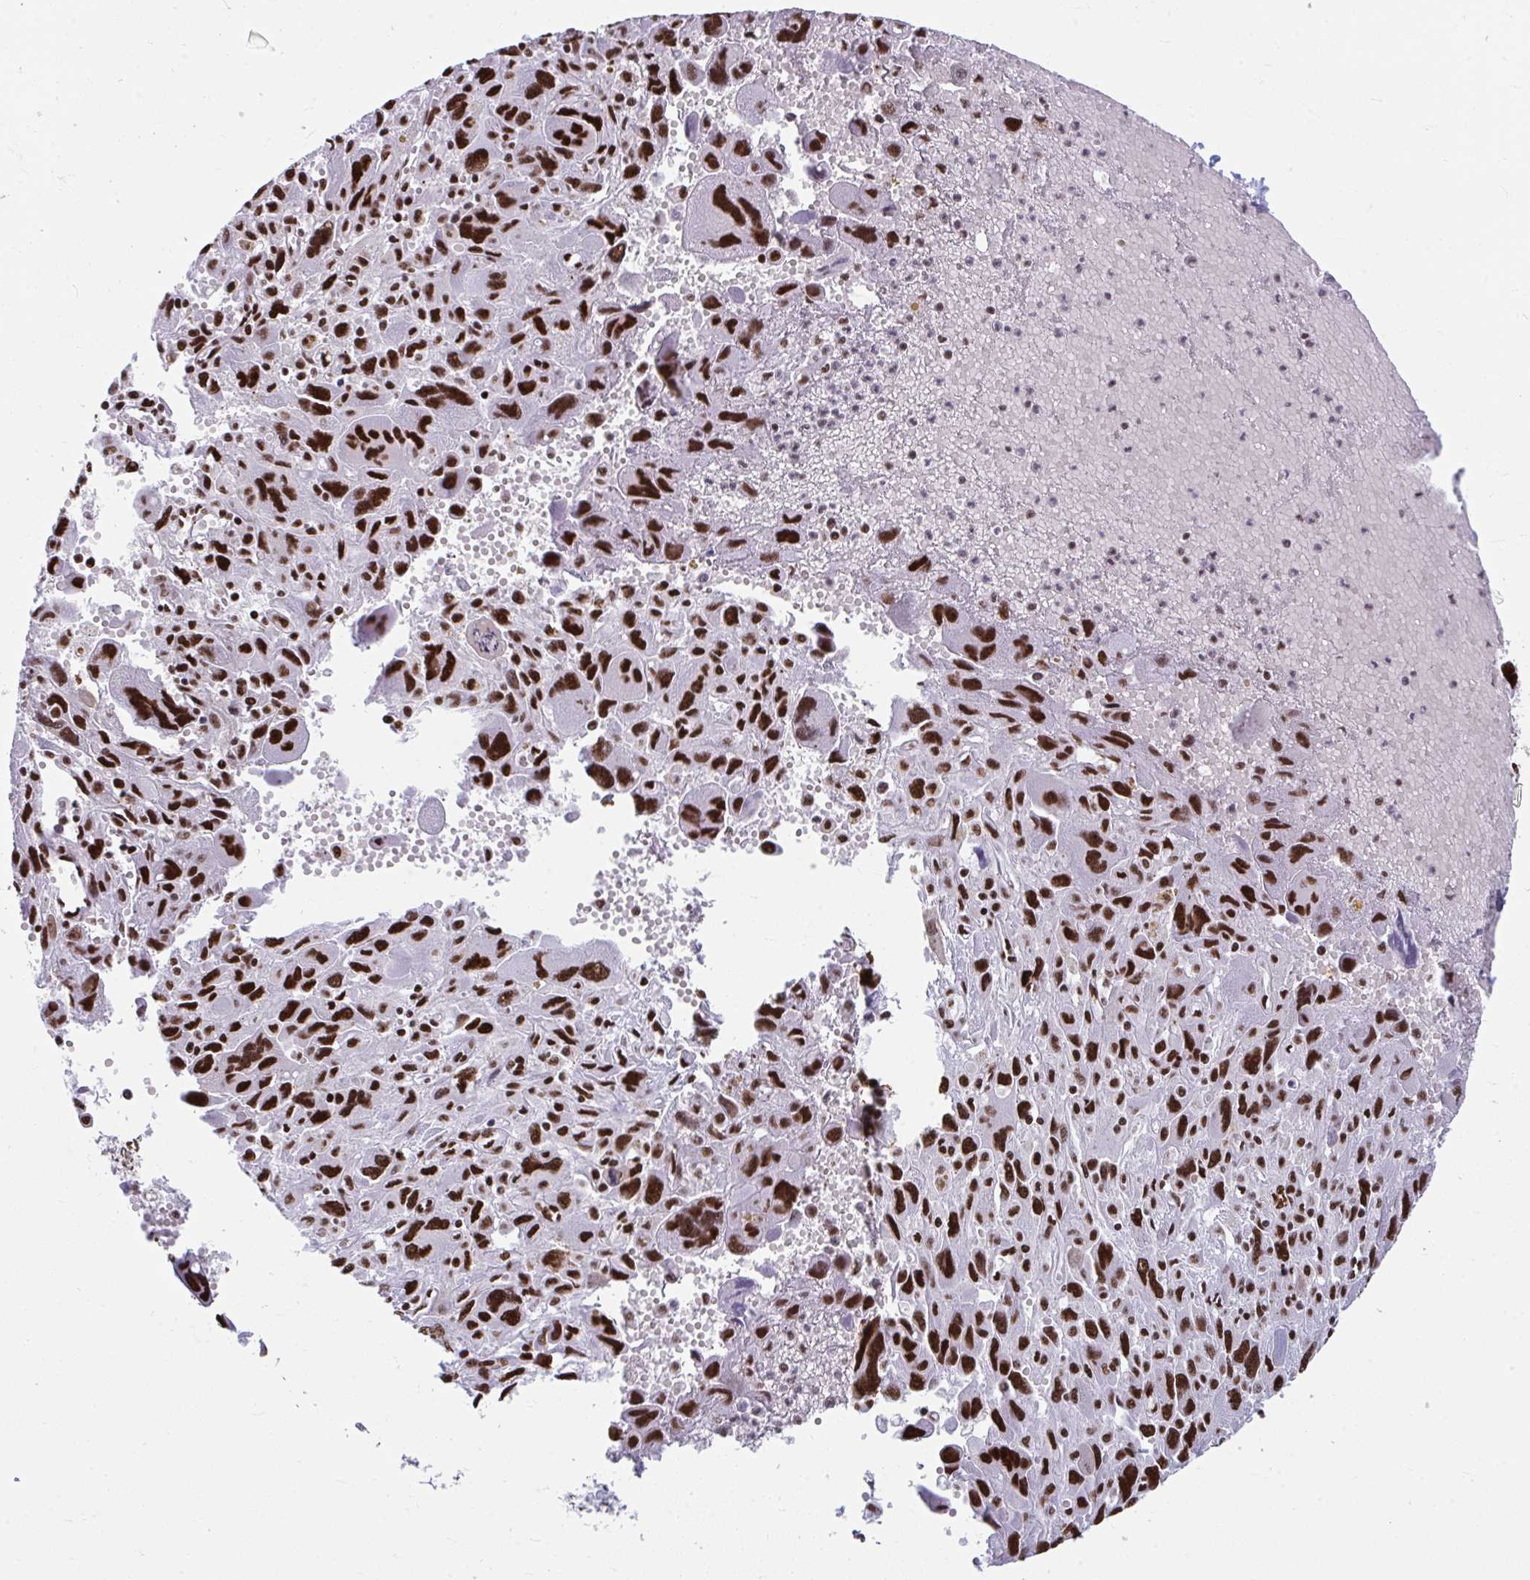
{"staining": {"intensity": "strong", "quantity": ">75%", "location": "nuclear"}, "tissue": "pancreatic cancer", "cell_type": "Tumor cells", "image_type": "cancer", "snomed": [{"axis": "morphology", "description": "Adenocarcinoma, NOS"}, {"axis": "topography", "description": "Pancreas"}], "caption": "Immunohistochemical staining of human pancreatic cancer demonstrates high levels of strong nuclear expression in about >75% of tumor cells.", "gene": "SLC35C2", "patient": {"sex": "female", "age": 47}}